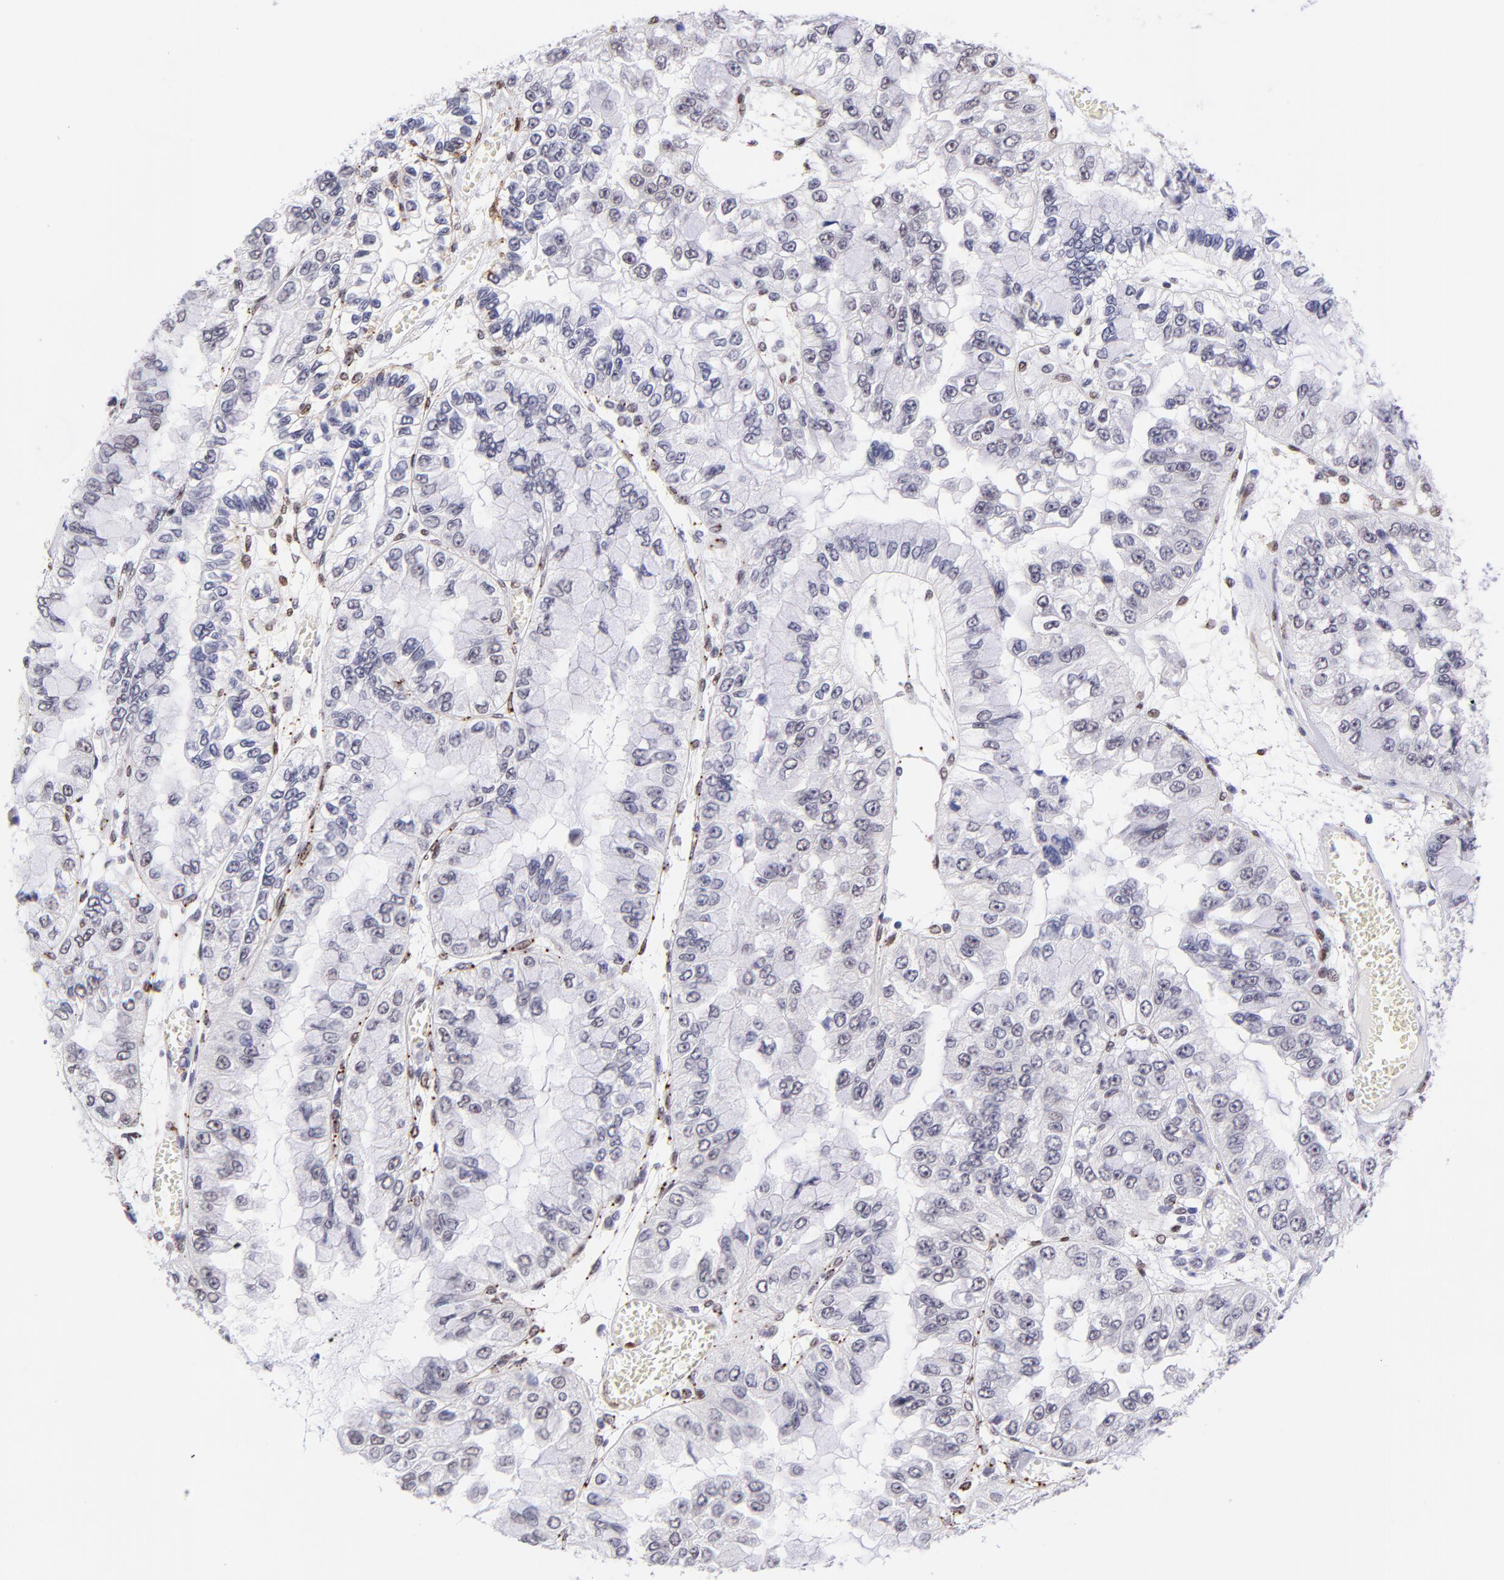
{"staining": {"intensity": "weak", "quantity": "<25%", "location": "nuclear"}, "tissue": "liver cancer", "cell_type": "Tumor cells", "image_type": "cancer", "snomed": [{"axis": "morphology", "description": "Cholangiocarcinoma"}, {"axis": "topography", "description": "Liver"}], "caption": "Tumor cells are negative for brown protein staining in liver cancer.", "gene": "SOX6", "patient": {"sex": "female", "age": 79}}